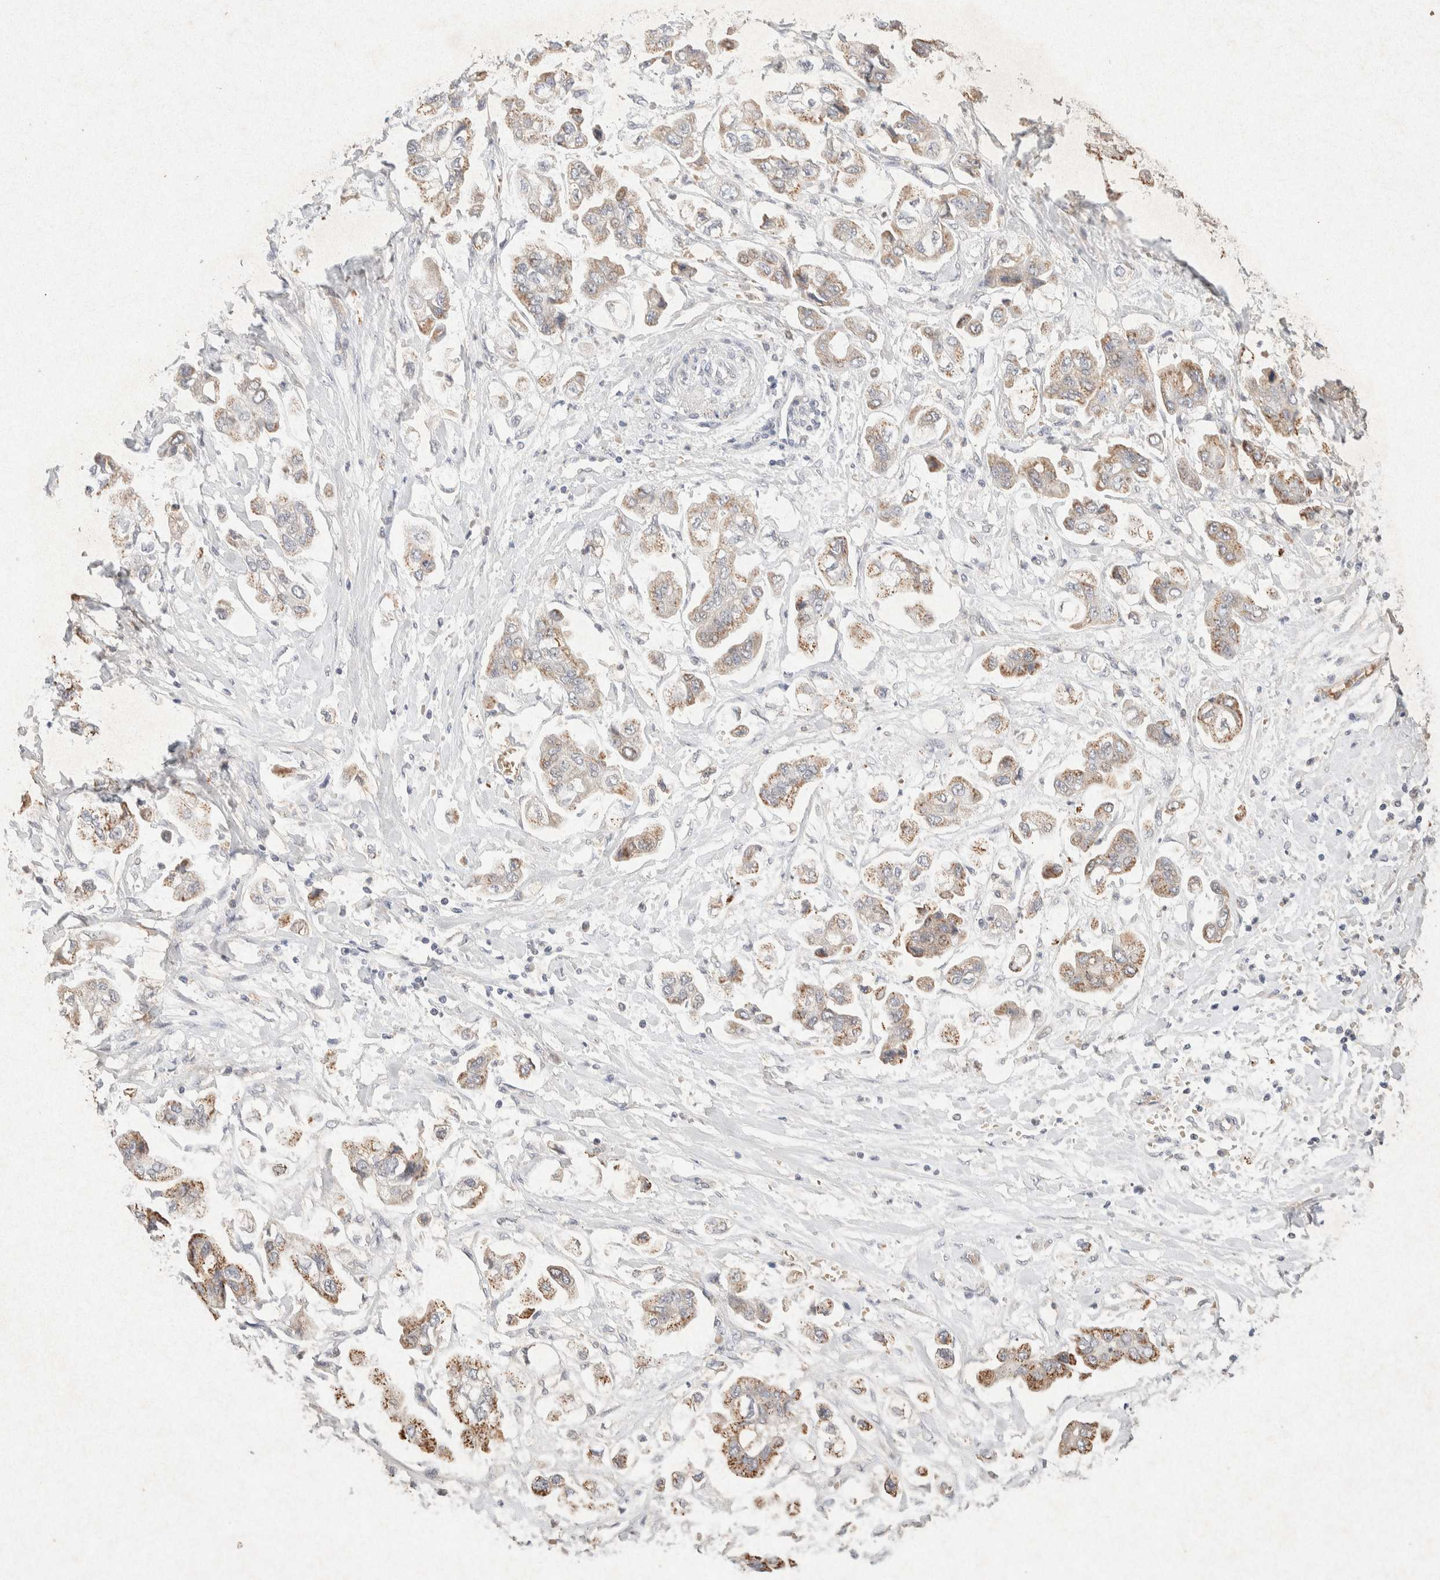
{"staining": {"intensity": "moderate", "quantity": ">75%", "location": "cytoplasmic/membranous"}, "tissue": "stomach cancer", "cell_type": "Tumor cells", "image_type": "cancer", "snomed": [{"axis": "morphology", "description": "Adenocarcinoma, NOS"}, {"axis": "topography", "description": "Stomach"}], "caption": "Human stomach cancer (adenocarcinoma) stained with a brown dye shows moderate cytoplasmic/membranous positive staining in about >75% of tumor cells.", "gene": "GNAI1", "patient": {"sex": "male", "age": 62}}